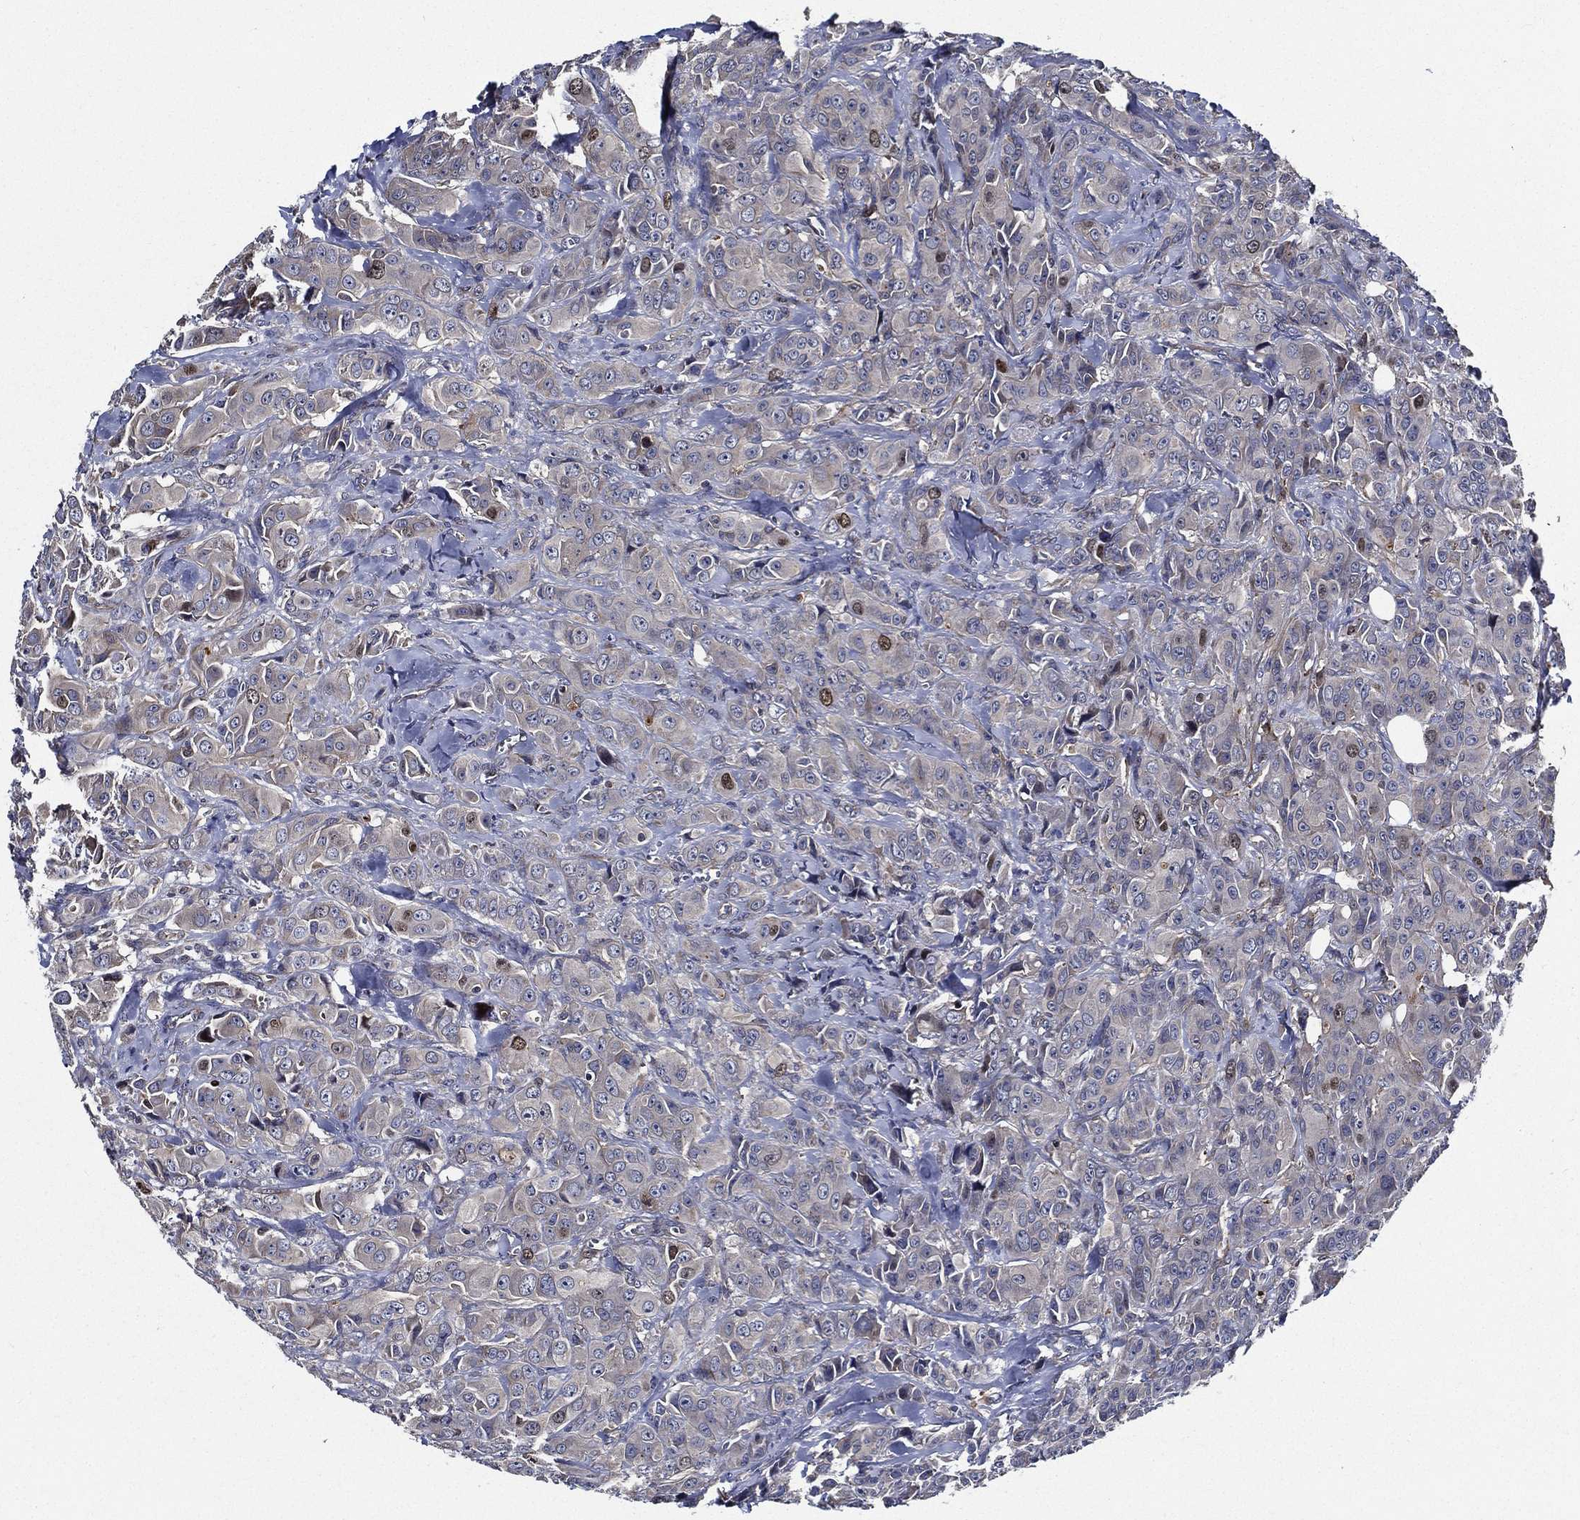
{"staining": {"intensity": "moderate", "quantity": "<25%", "location": "nuclear"}, "tissue": "breast cancer", "cell_type": "Tumor cells", "image_type": "cancer", "snomed": [{"axis": "morphology", "description": "Duct carcinoma"}, {"axis": "topography", "description": "Breast"}], "caption": "Immunohistochemical staining of breast cancer shows low levels of moderate nuclear positivity in about <25% of tumor cells.", "gene": "KIF20B", "patient": {"sex": "female", "age": 43}}